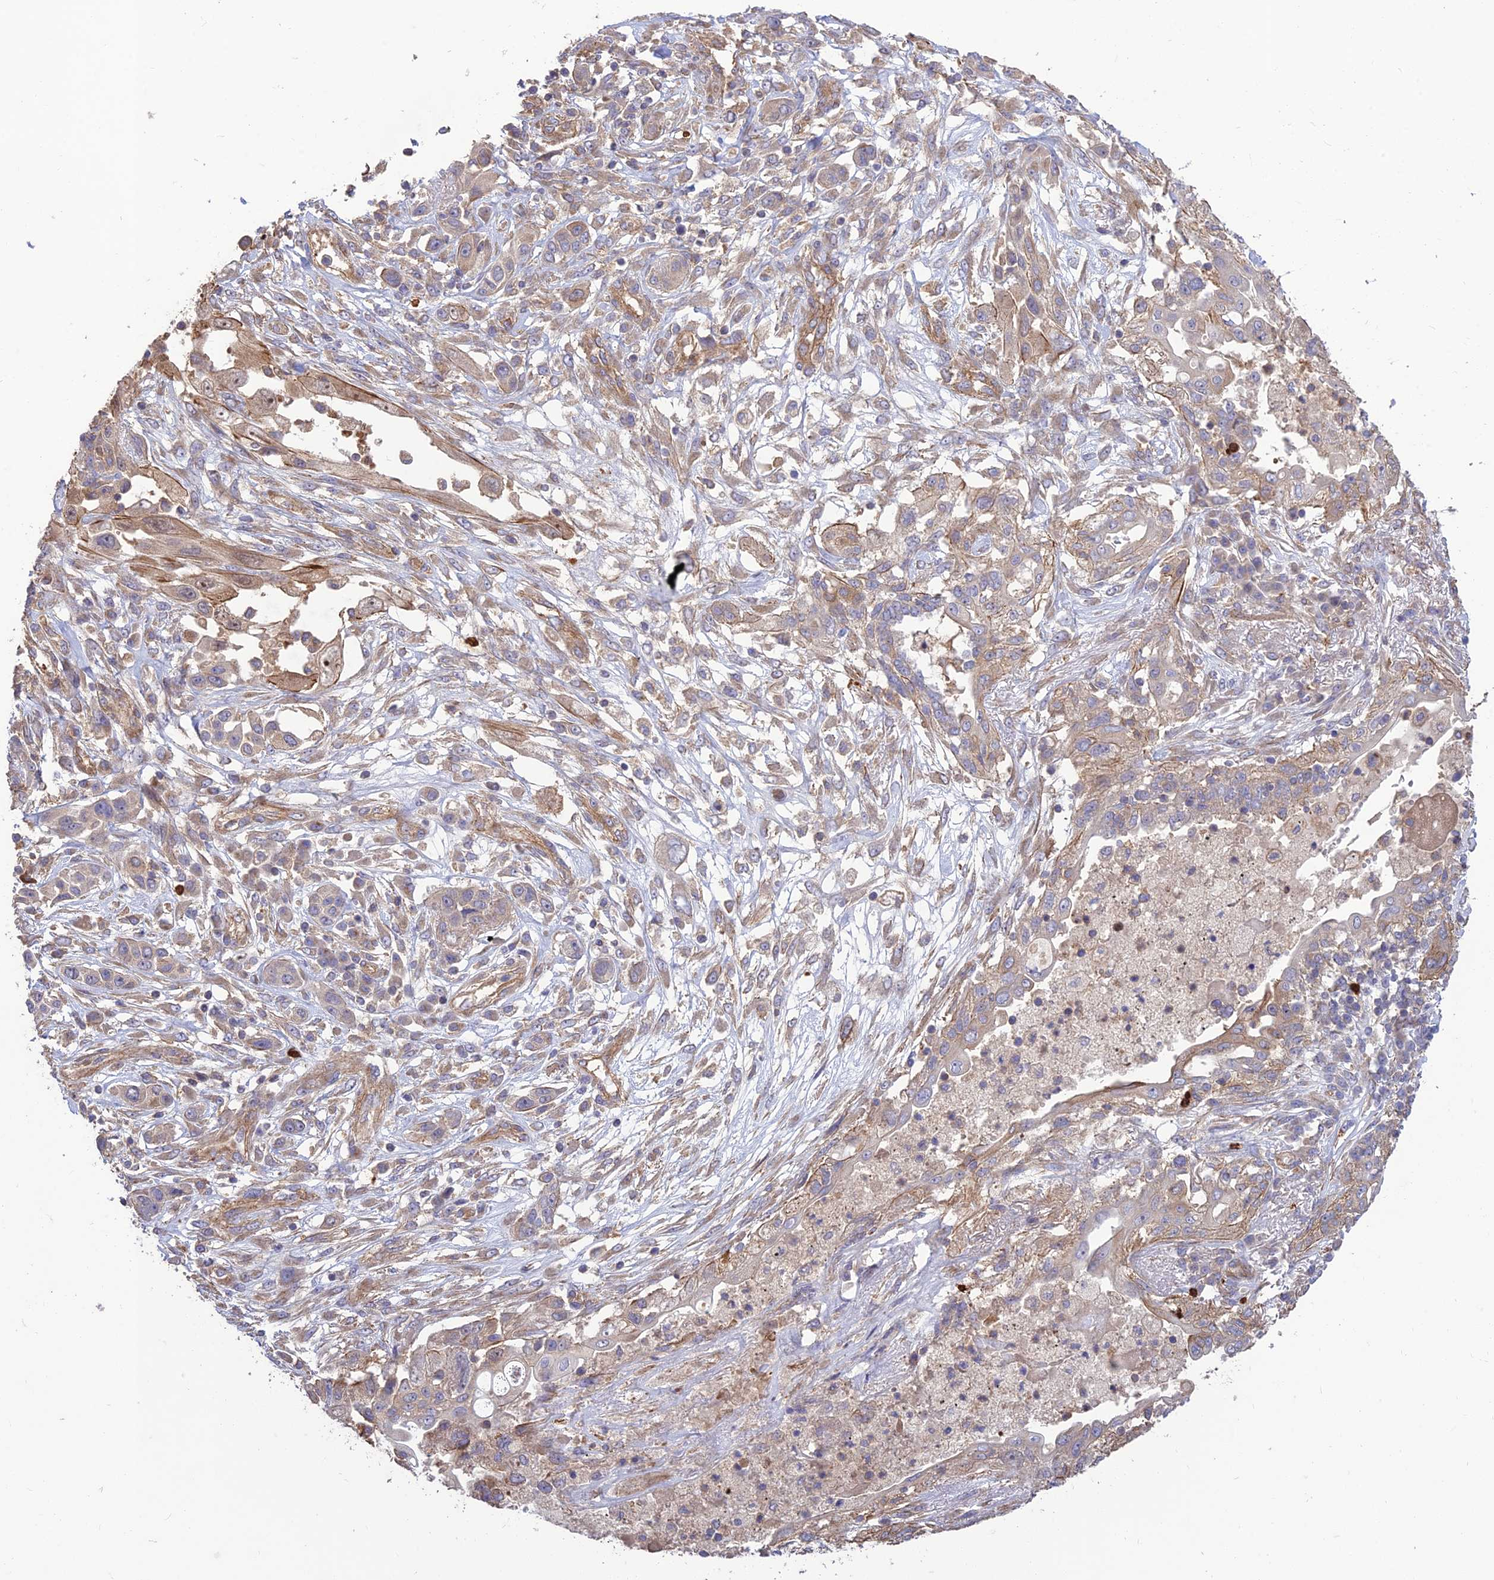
{"staining": {"intensity": "weak", "quantity": "<25%", "location": "cytoplasmic/membranous"}, "tissue": "lung cancer", "cell_type": "Tumor cells", "image_type": "cancer", "snomed": [{"axis": "morphology", "description": "Squamous cell carcinoma, NOS"}, {"axis": "topography", "description": "Lung"}], "caption": "This histopathology image is of lung cancer stained with immunohistochemistry to label a protein in brown with the nuclei are counter-stained blue. There is no positivity in tumor cells.", "gene": "TMEM131L", "patient": {"sex": "female", "age": 70}}